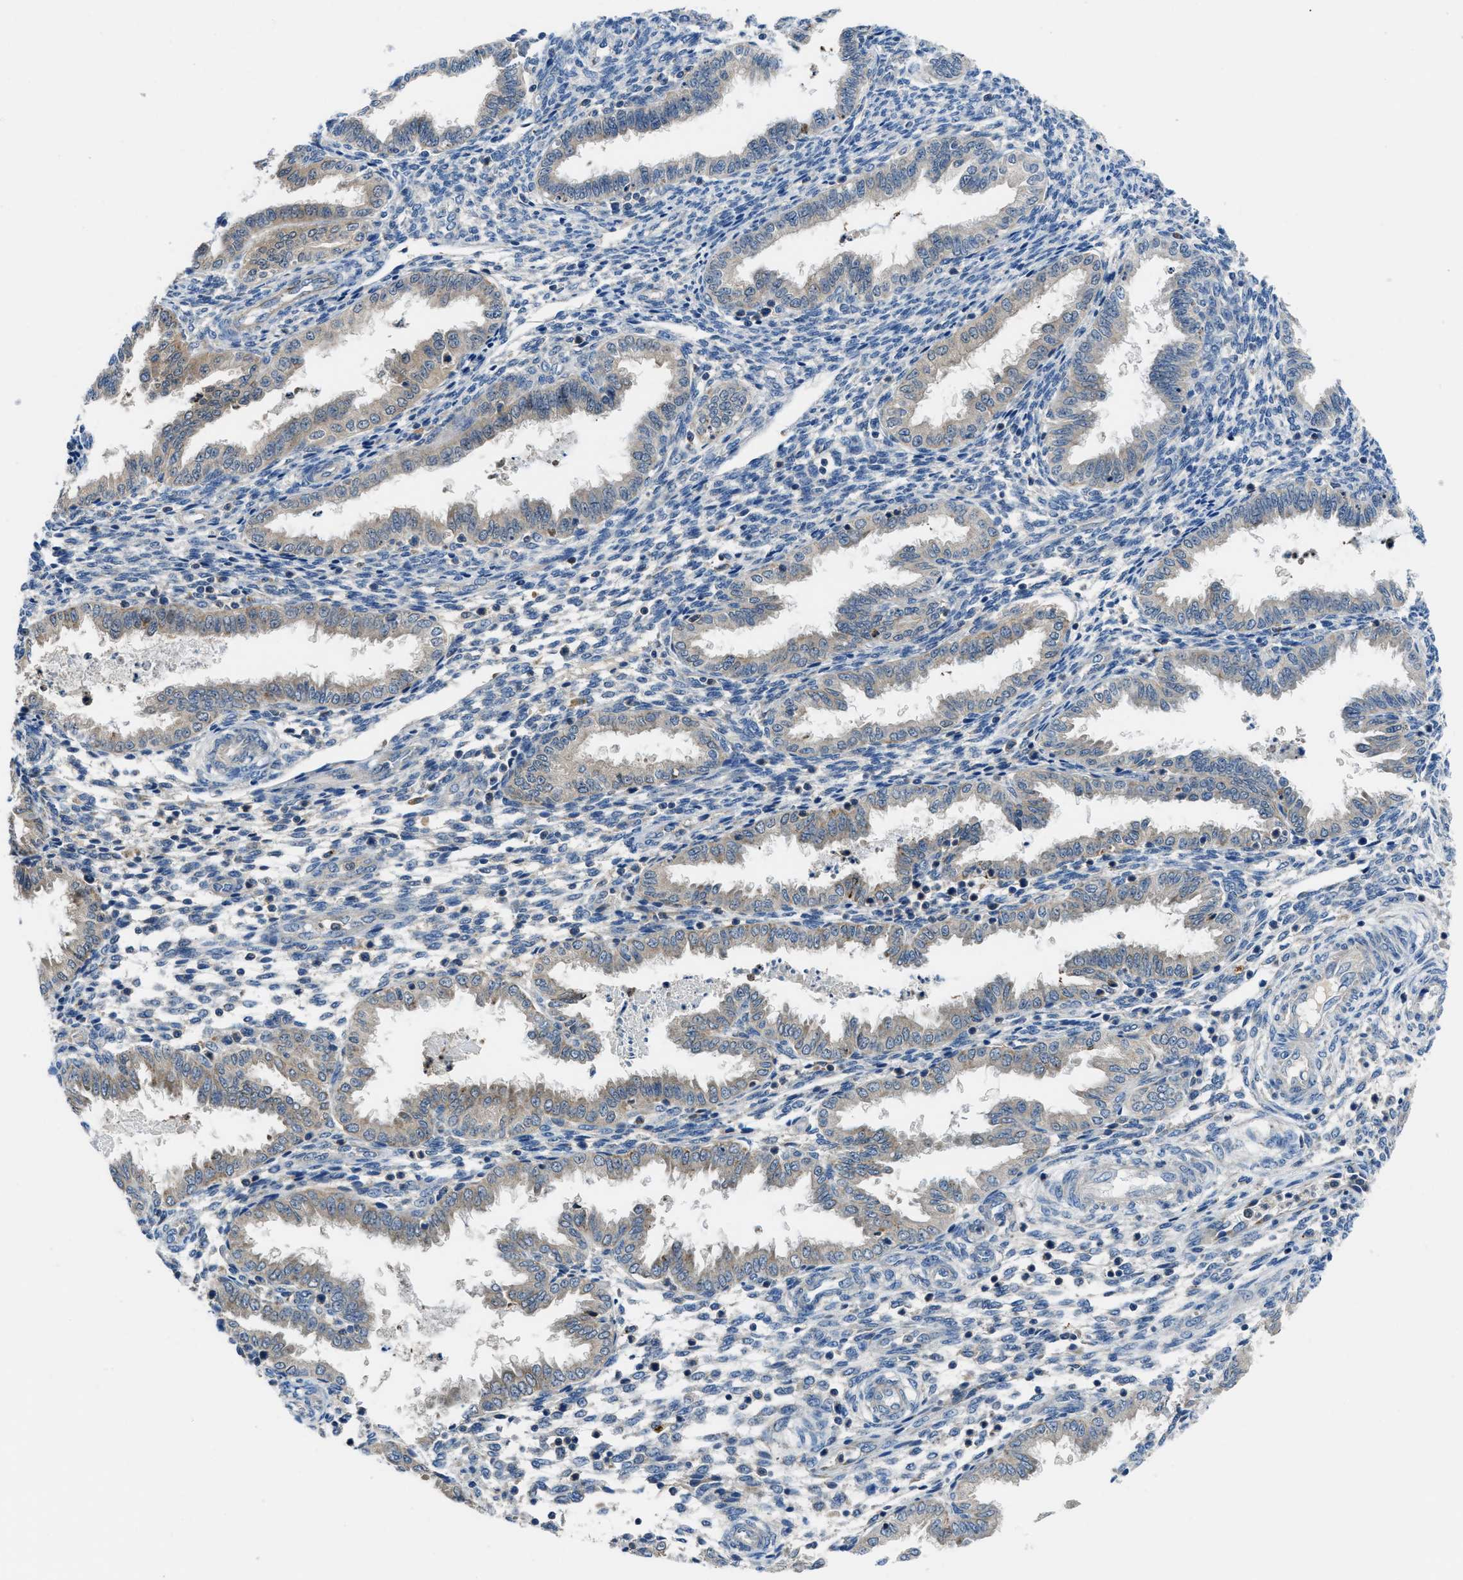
{"staining": {"intensity": "negative", "quantity": "none", "location": "none"}, "tissue": "endometrium", "cell_type": "Cells in endometrial stroma", "image_type": "normal", "snomed": [{"axis": "morphology", "description": "Normal tissue, NOS"}, {"axis": "topography", "description": "Endometrium"}], "caption": "This is a photomicrograph of immunohistochemistry (IHC) staining of benign endometrium, which shows no expression in cells in endometrial stroma.", "gene": "MAP3K20", "patient": {"sex": "female", "age": 33}}